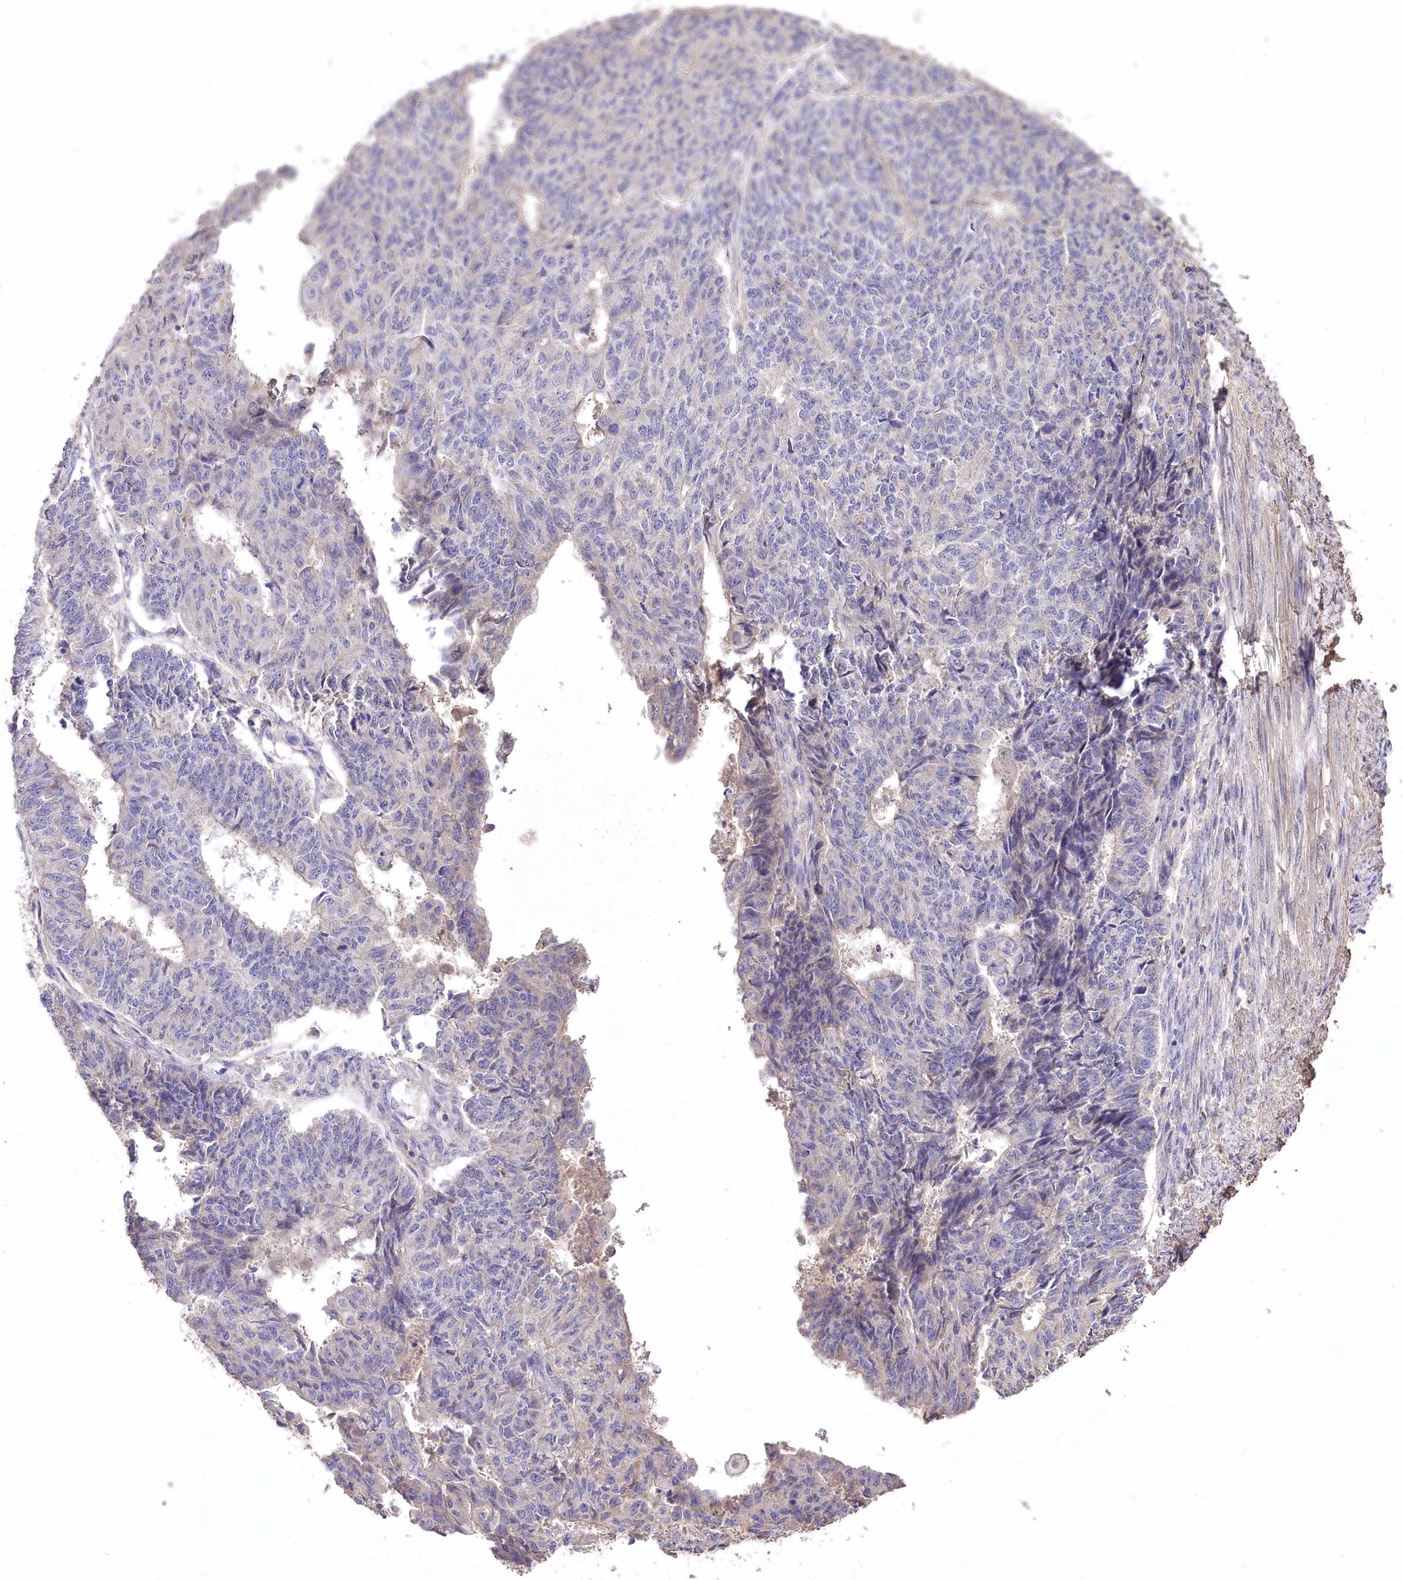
{"staining": {"intensity": "negative", "quantity": "none", "location": "none"}, "tissue": "endometrial cancer", "cell_type": "Tumor cells", "image_type": "cancer", "snomed": [{"axis": "morphology", "description": "Adenocarcinoma, NOS"}, {"axis": "topography", "description": "Endometrium"}], "caption": "Tumor cells show no significant expression in endometrial cancer.", "gene": "PCYOX1L", "patient": {"sex": "female", "age": 32}}